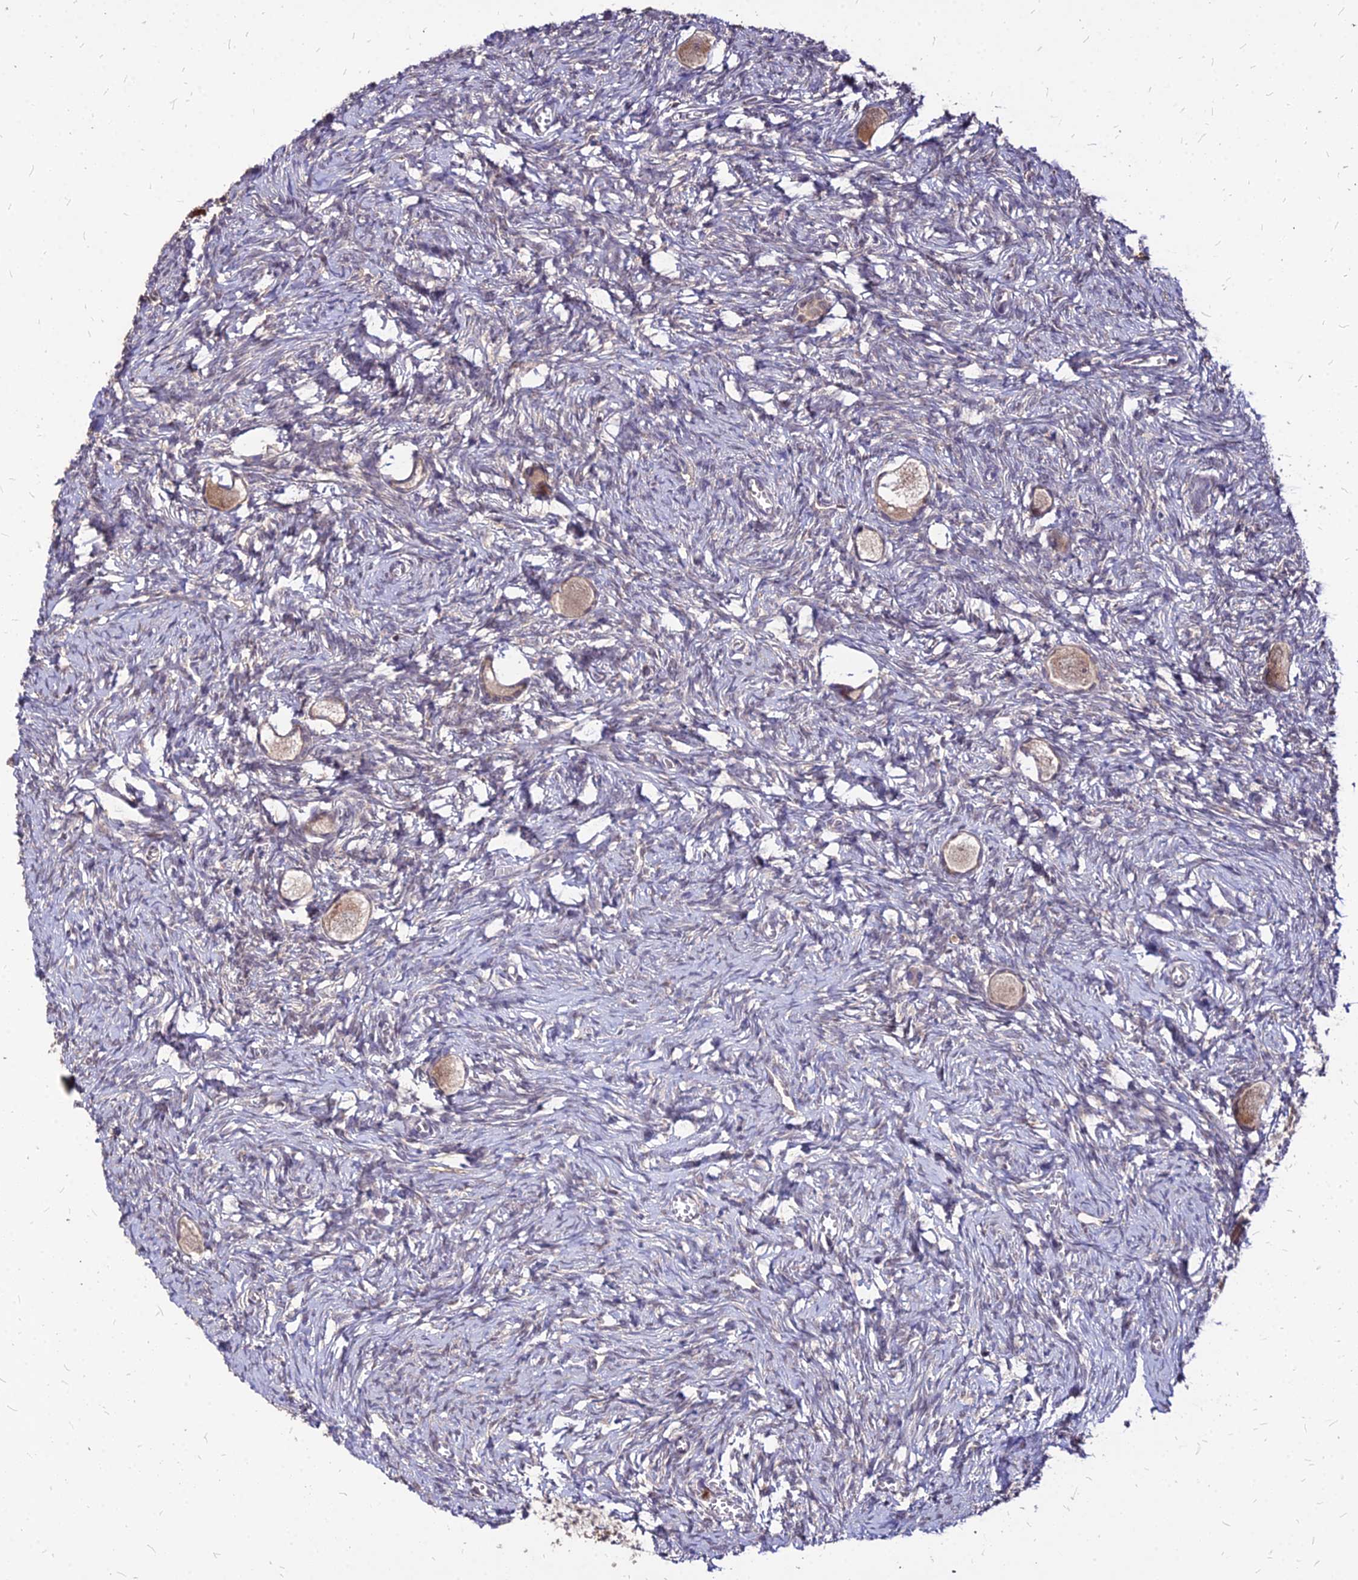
{"staining": {"intensity": "weak", "quantity": ">75%", "location": "cytoplasmic/membranous"}, "tissue": "ovary", "cell_type": "Follicle cells", "image_type": "normal", "snomed": [{"axis": "morphology", "description": "Normal tissue, NOS"}, {"axis": "topography", "description": "Ovary"}], "caption": "Immunohistochemical staining of unremarkable ovary shows low levels of weak cytoplasmic/membranous staining in about >75% of follicle cells.", "gene": "APBA3", "patient": {"sex": "female", "age": 27}}